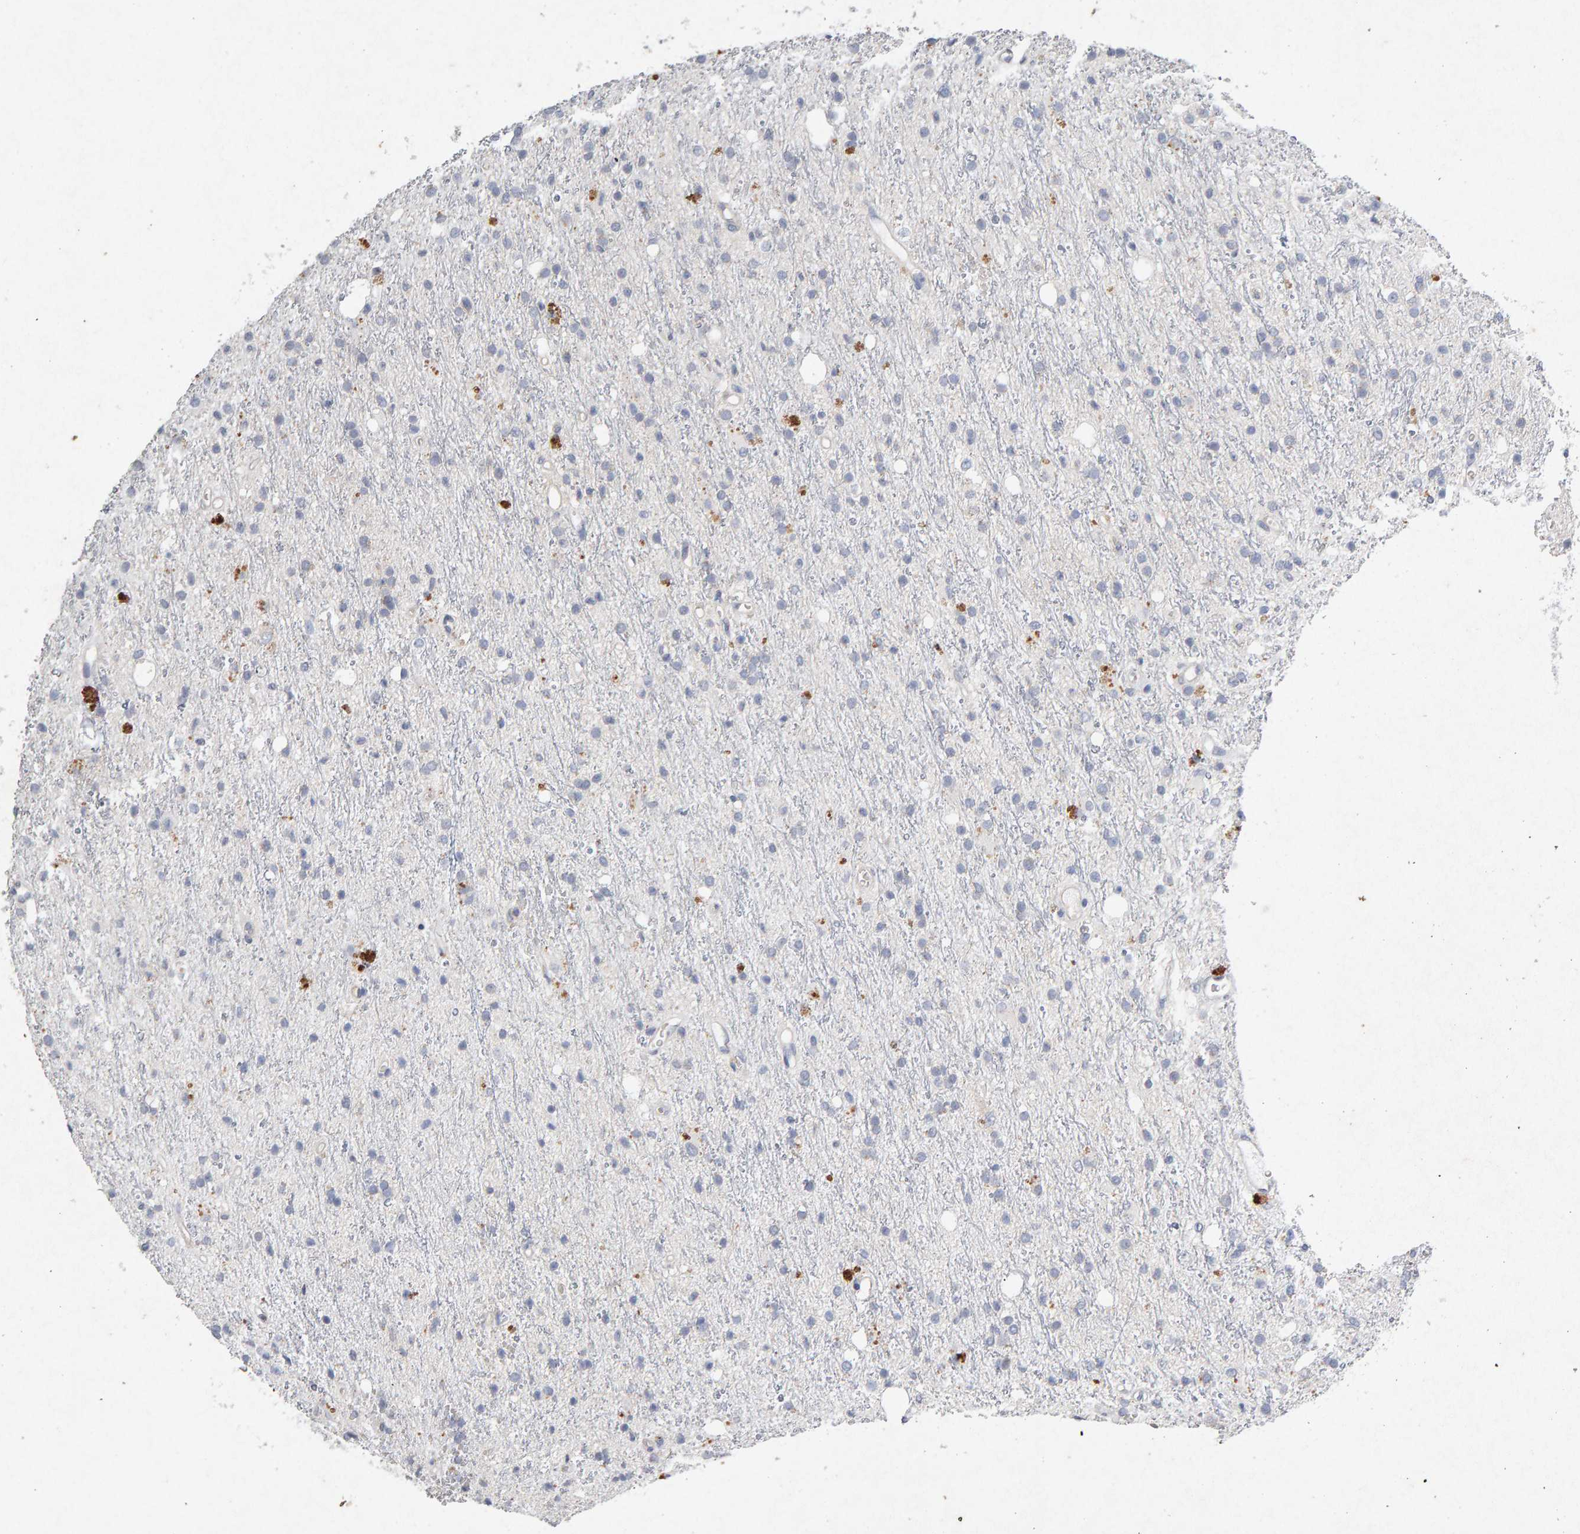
{"staining": {"intensity": "negative", "quantity": "none", "location": "none"}, "tissue": "glioma", "cell_type": "Tumor cells", "image_type": "cancer", "snomed": [{"axis": "morphology", "description": "Glioma, malignant, High grade"}, {"axis": "topography", "description": "Brain"}], "caption": "This is a photomicrograph of immunohistochemistry staining of glioma, which shows no staining in tumor cells. Nuclei are stained in blue.", "gene": "PTPRM", "patient": {"sex": "male", "age": 47}}